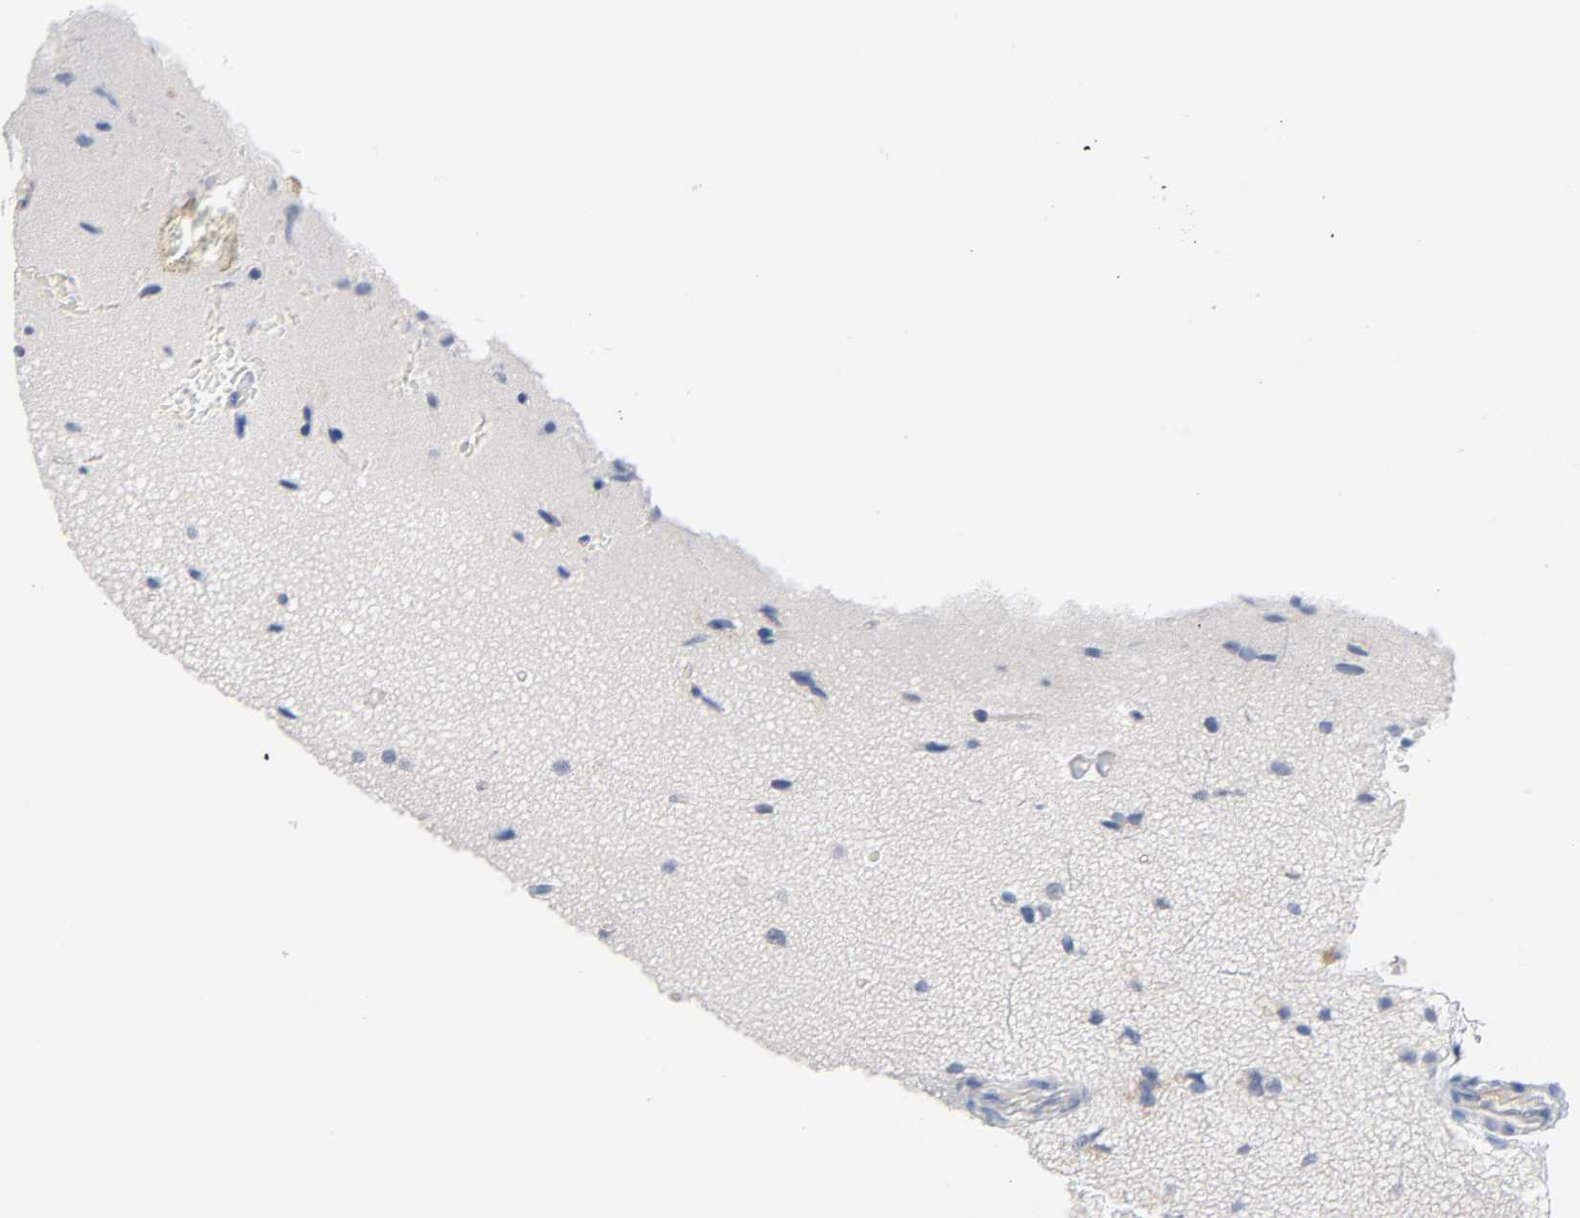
{"staining": {"intensity": "negative", "quantity": "none", "location": "none"}, "tissue": "glioma", "cell_type": "Tumor cells", "image_type": "cancer", "snomed": [{"axis": "morphology", "description": "Glioma, malignant, Low grade"}, {"axis": "topography", "description": "Cerebral cortex"}], "caption": "High power microscopy histopathology image of an IHC histopathology image of glioma, revealing no significant staining in tumor cells.", "gene": "MALT1", "patient": {"sex": "female", "age": 47}}